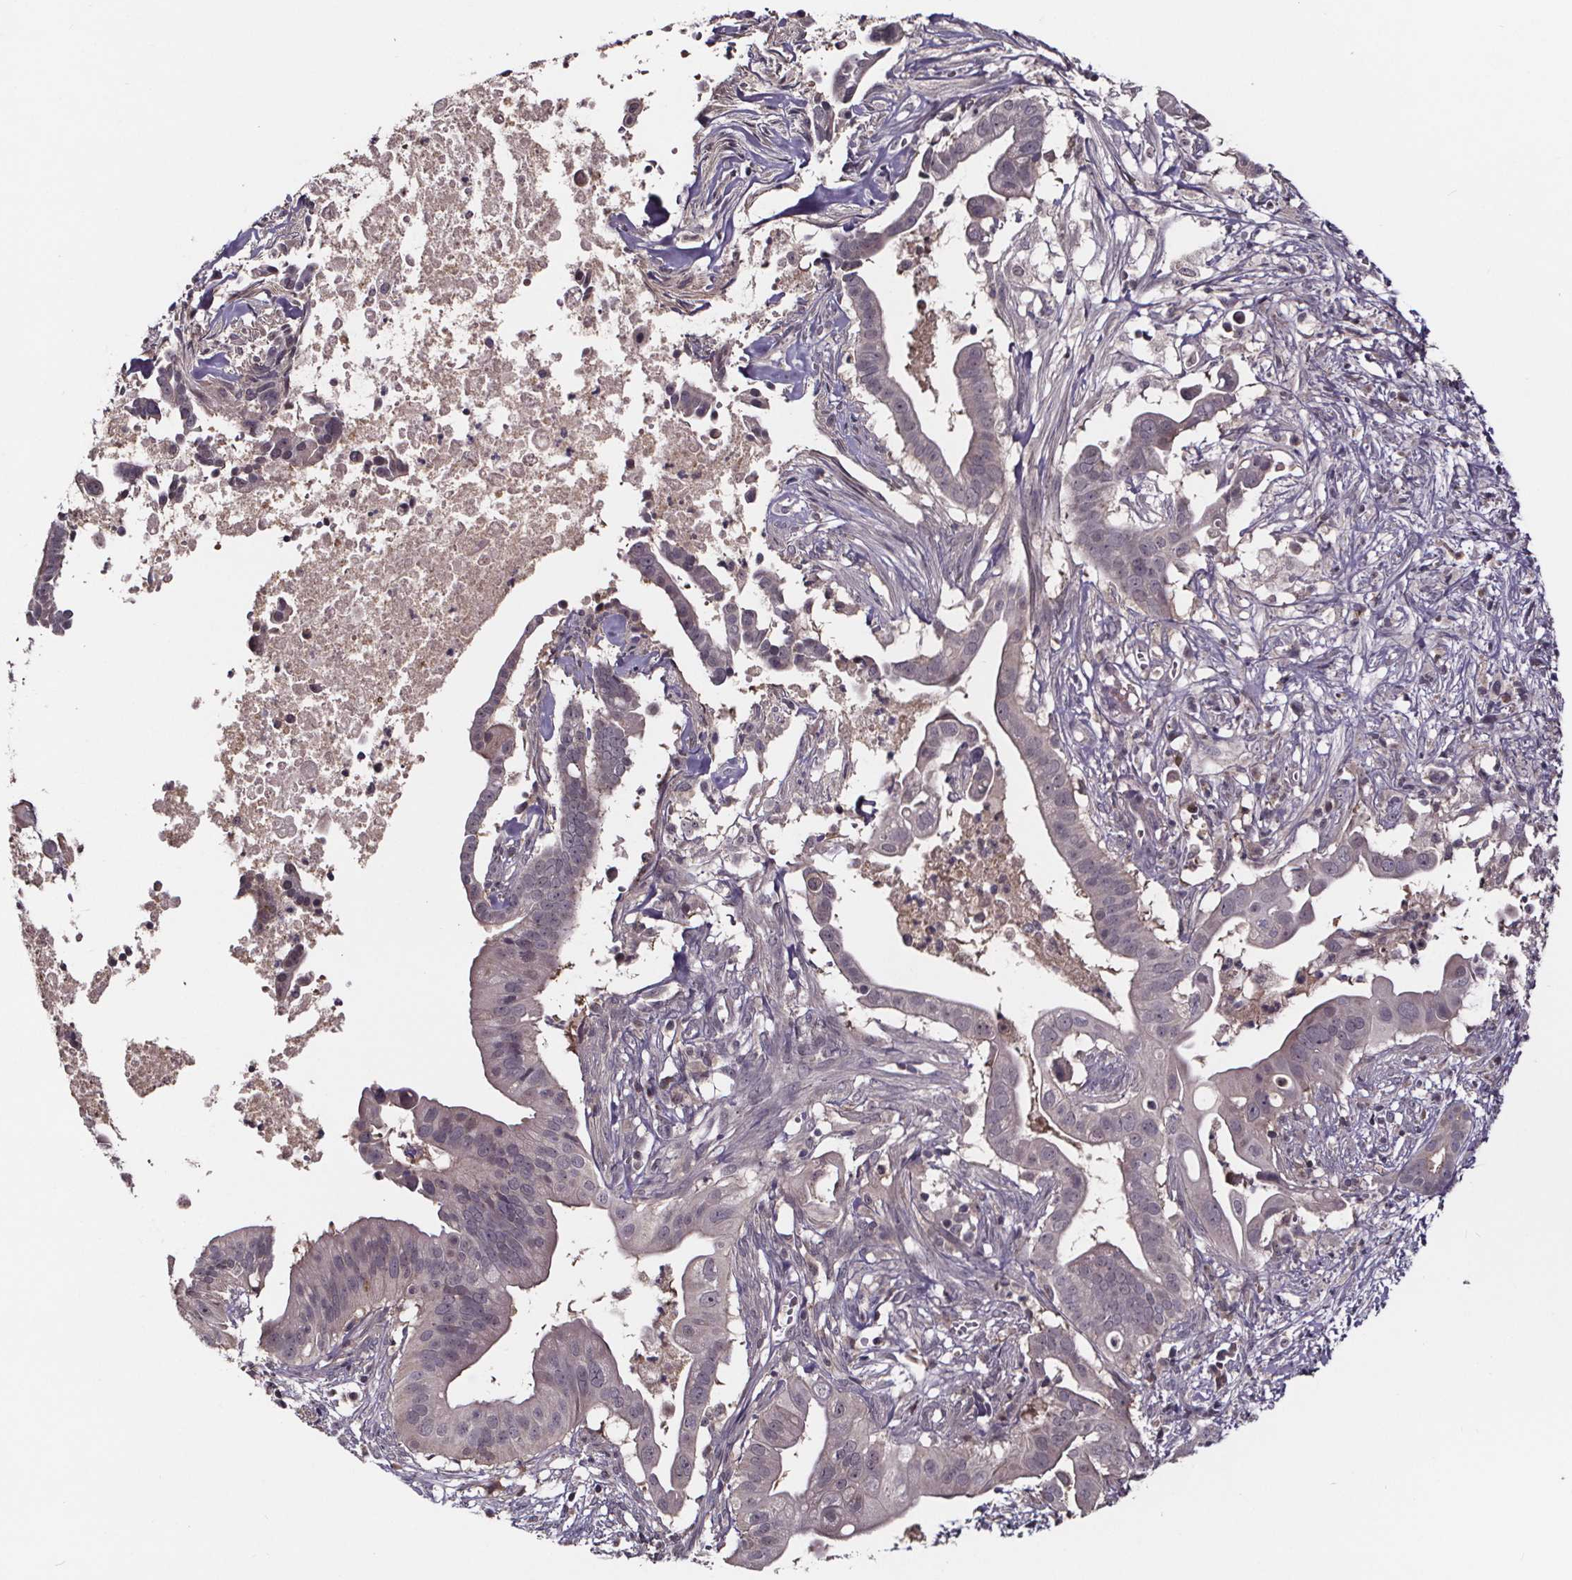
{"staining": {"intensity": "weak", "quantity": "<25%", "location": "cytoplasmic/membranous"}, "tissue": "pancreatic cancer", "cell_type": "Tumor cells", "image_type": "cancer", "snomed": [{"axis": "morphology", "description": "Adenocarcinoma, NOS"}, {"axis": "topography", "description": "Pancreas"}], "caption": "Protein analysis of pancreatic cancer (adenocarcinoma) demonstrates no significant positivity in tumor cells. (DAB (3,3'-diaminobenzidine) immunohistochemistry, high magnification).", "gene": "SMIM1", "patient": {"sex": "male", "age": 61}}